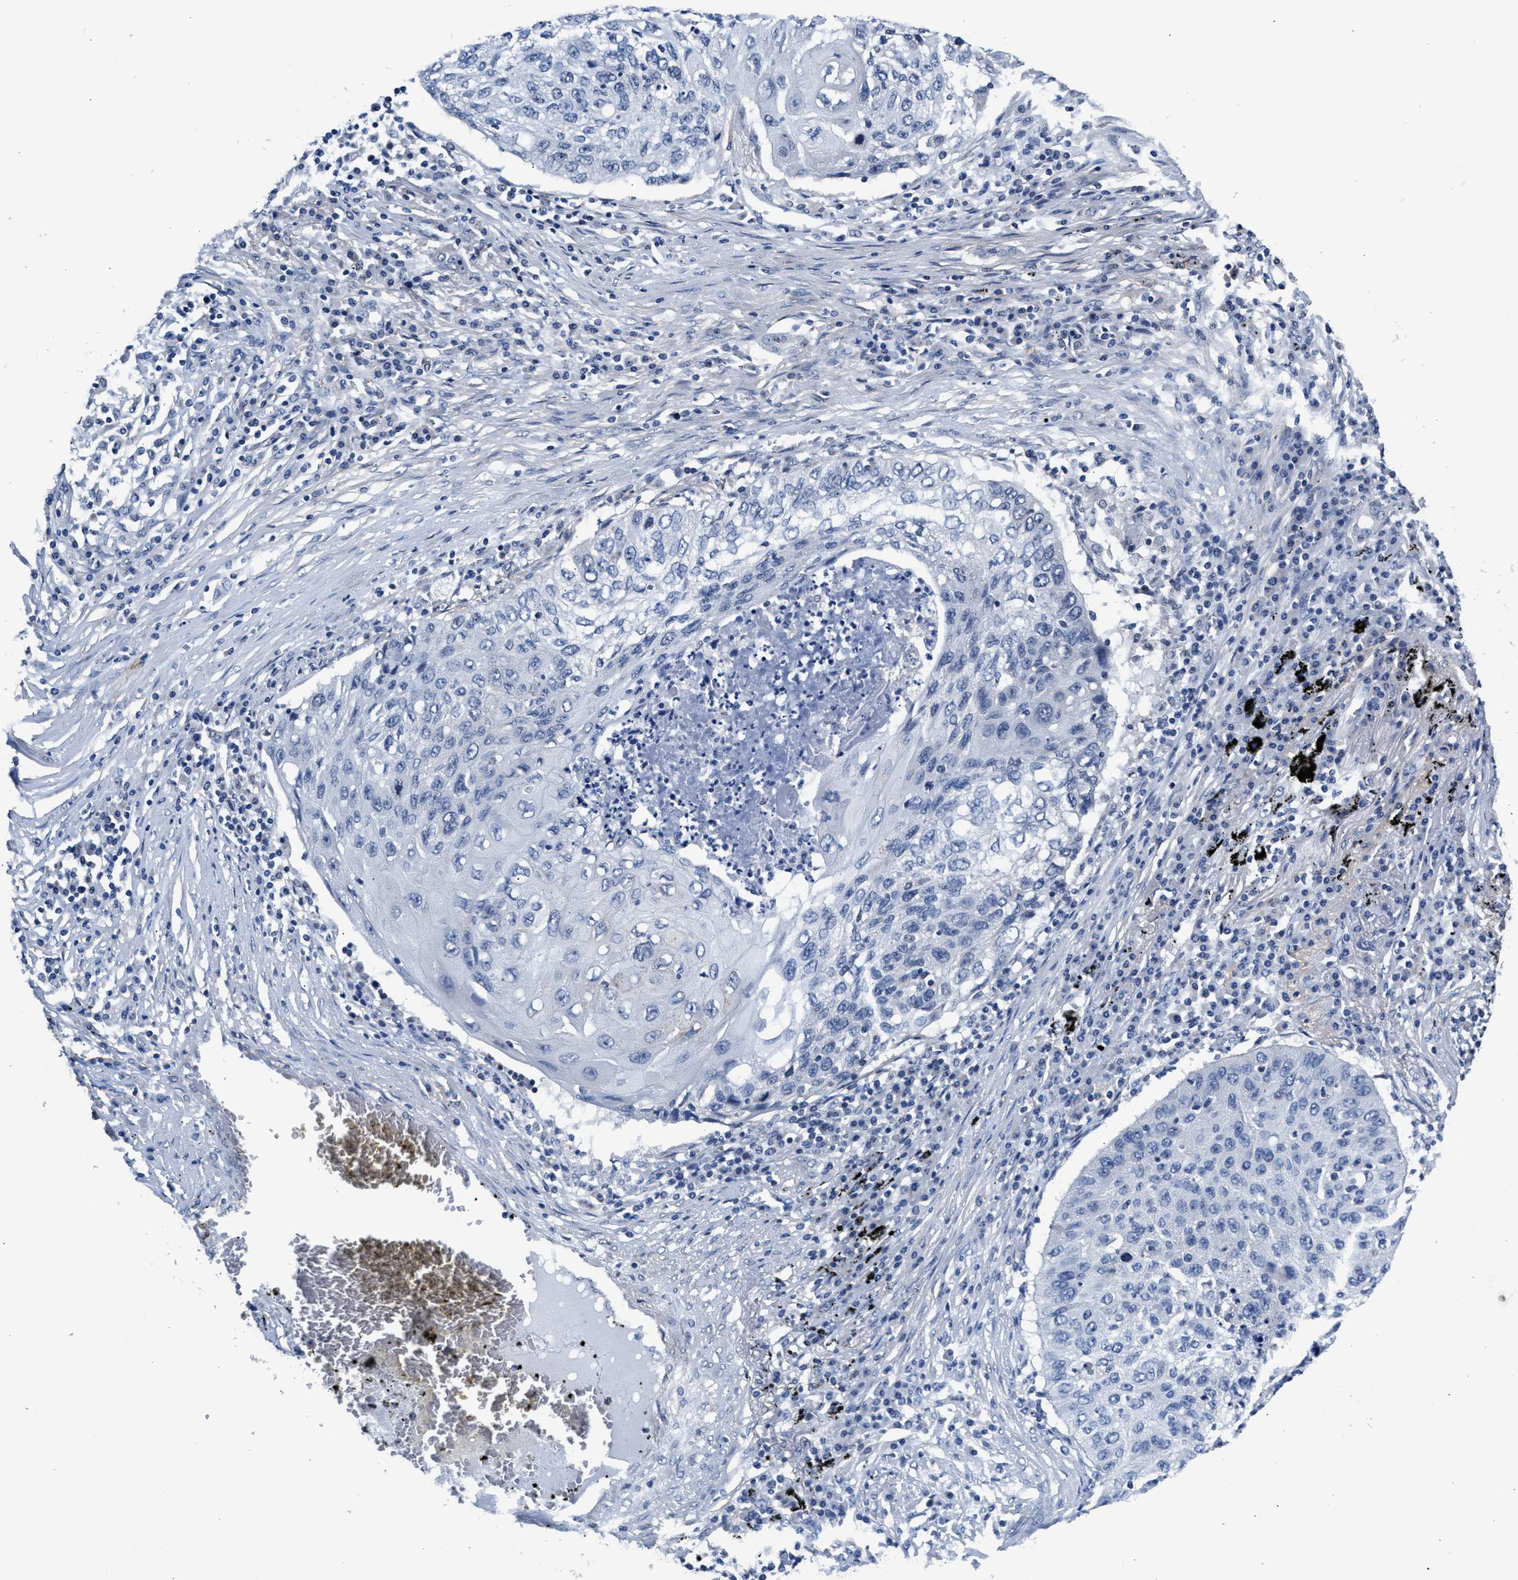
{"staining": {"intensity": "negative", "quantity": "none", "location": "none"}, "tissue": "lung cancer", "cell_type": "Tumor cells", "image_type": "cancer", "snomed": [{"axis": "morphology", "description": "Squamous cell carcinoma, NOS"}, {"axis": "topography", "description": "Lung"}], "caption": "IHC image of neoplastic tissue: human lung cancer stained with DAB demonstrates no significant protein positivity in tumor cells.", "gene": "MYH3", "patient": {"sex": "female", "age": 63}}